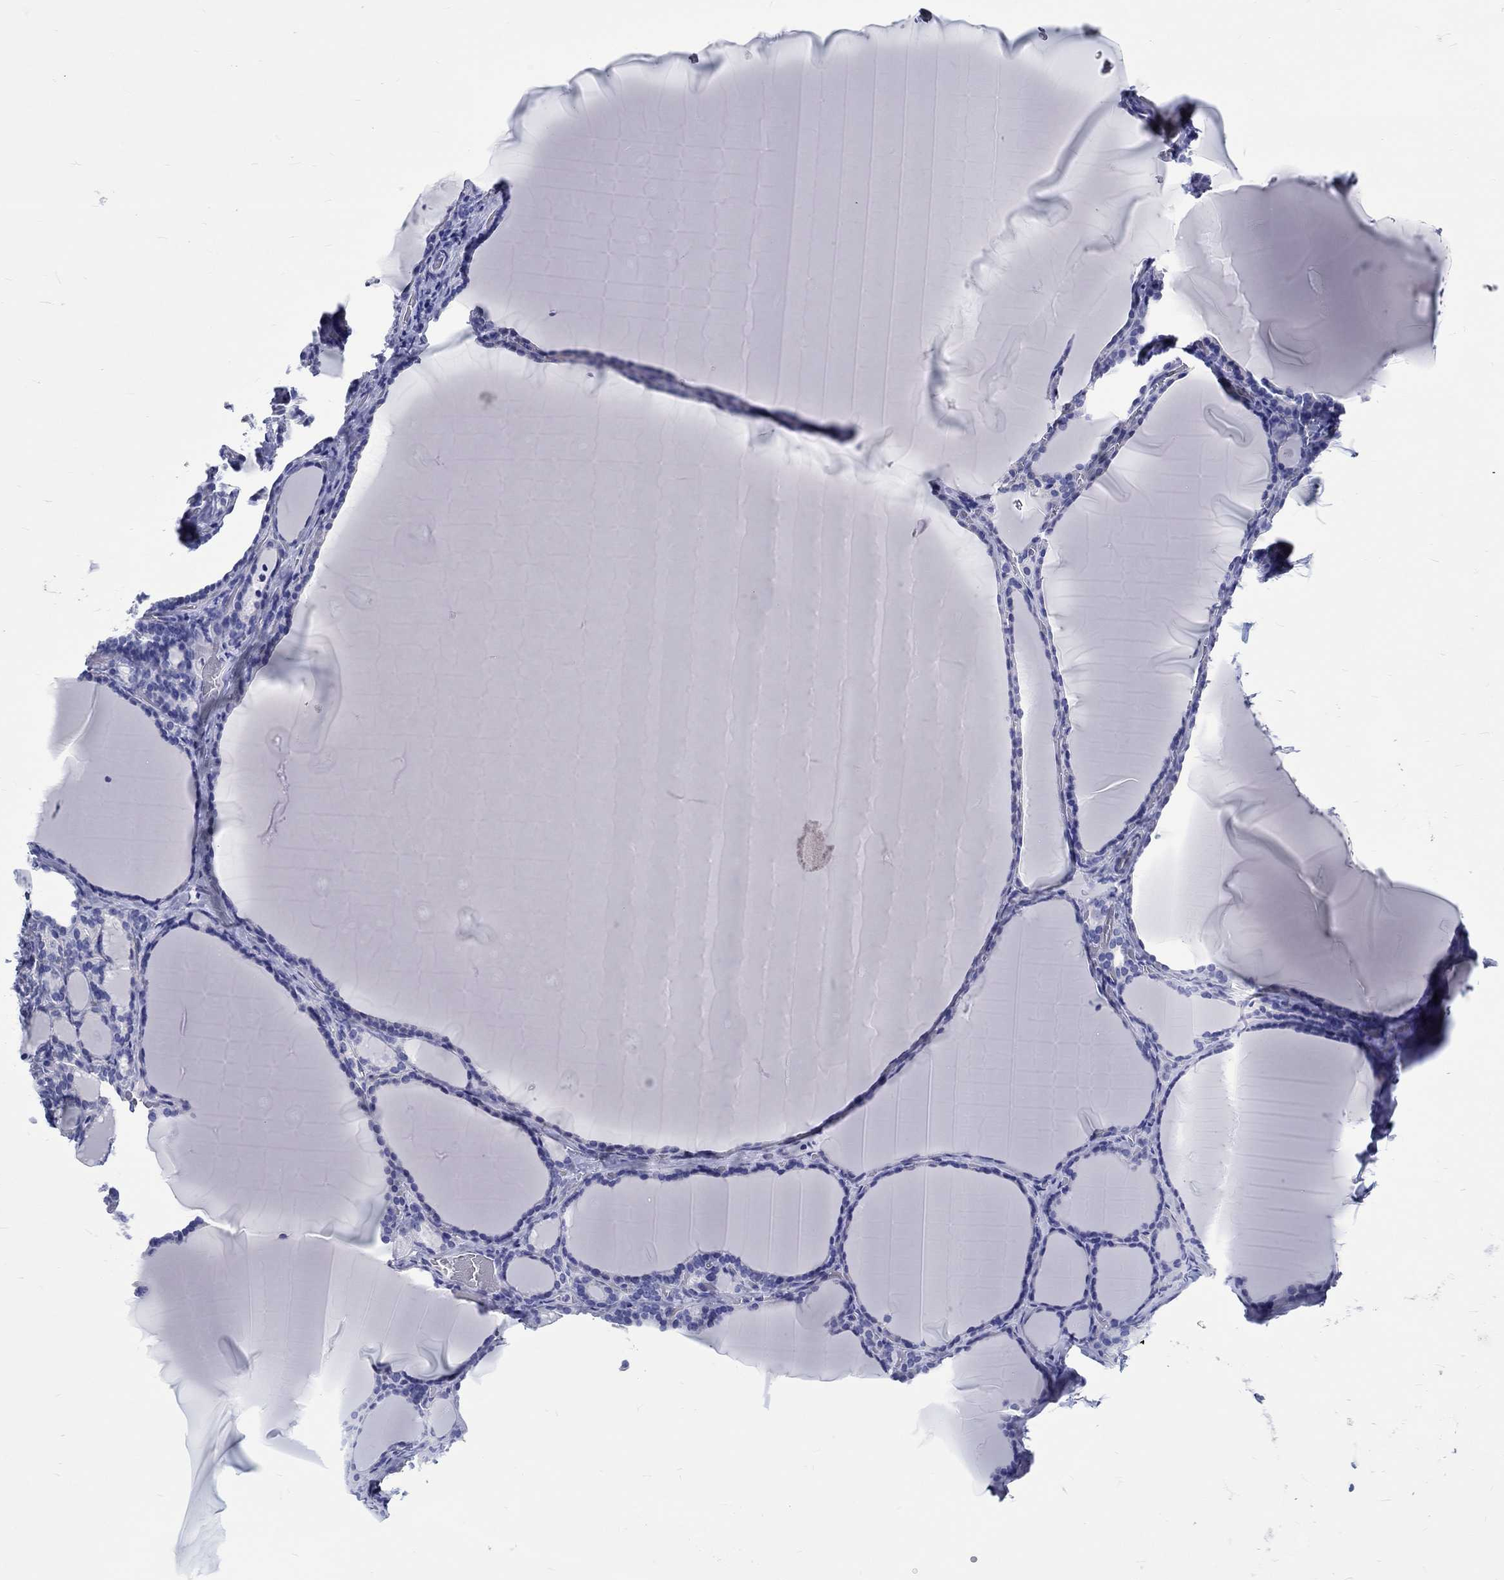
{"staining": {"intensity": "negative", "quantity": "none", "location": "none"}, "tissue": "thyroid gland", "cell_type": "Glandular cells", "image_type": "normal", "snomed": [{"axis": "morphology", "description": "Normal tissue, NOS"}, {"axis": "morphology", "description": "Hyperplasia, NOS"}, {"axis": "topography", "description": "Thyroid gland"}], "caption": "IHC histopathology image of normal thyroid gland: human thyroid gland stained with DAB demonstrates no significant protein positivity in glandular cells.", "gene": "SH2D7", "patient": {"sex": "female", "age": 27}}